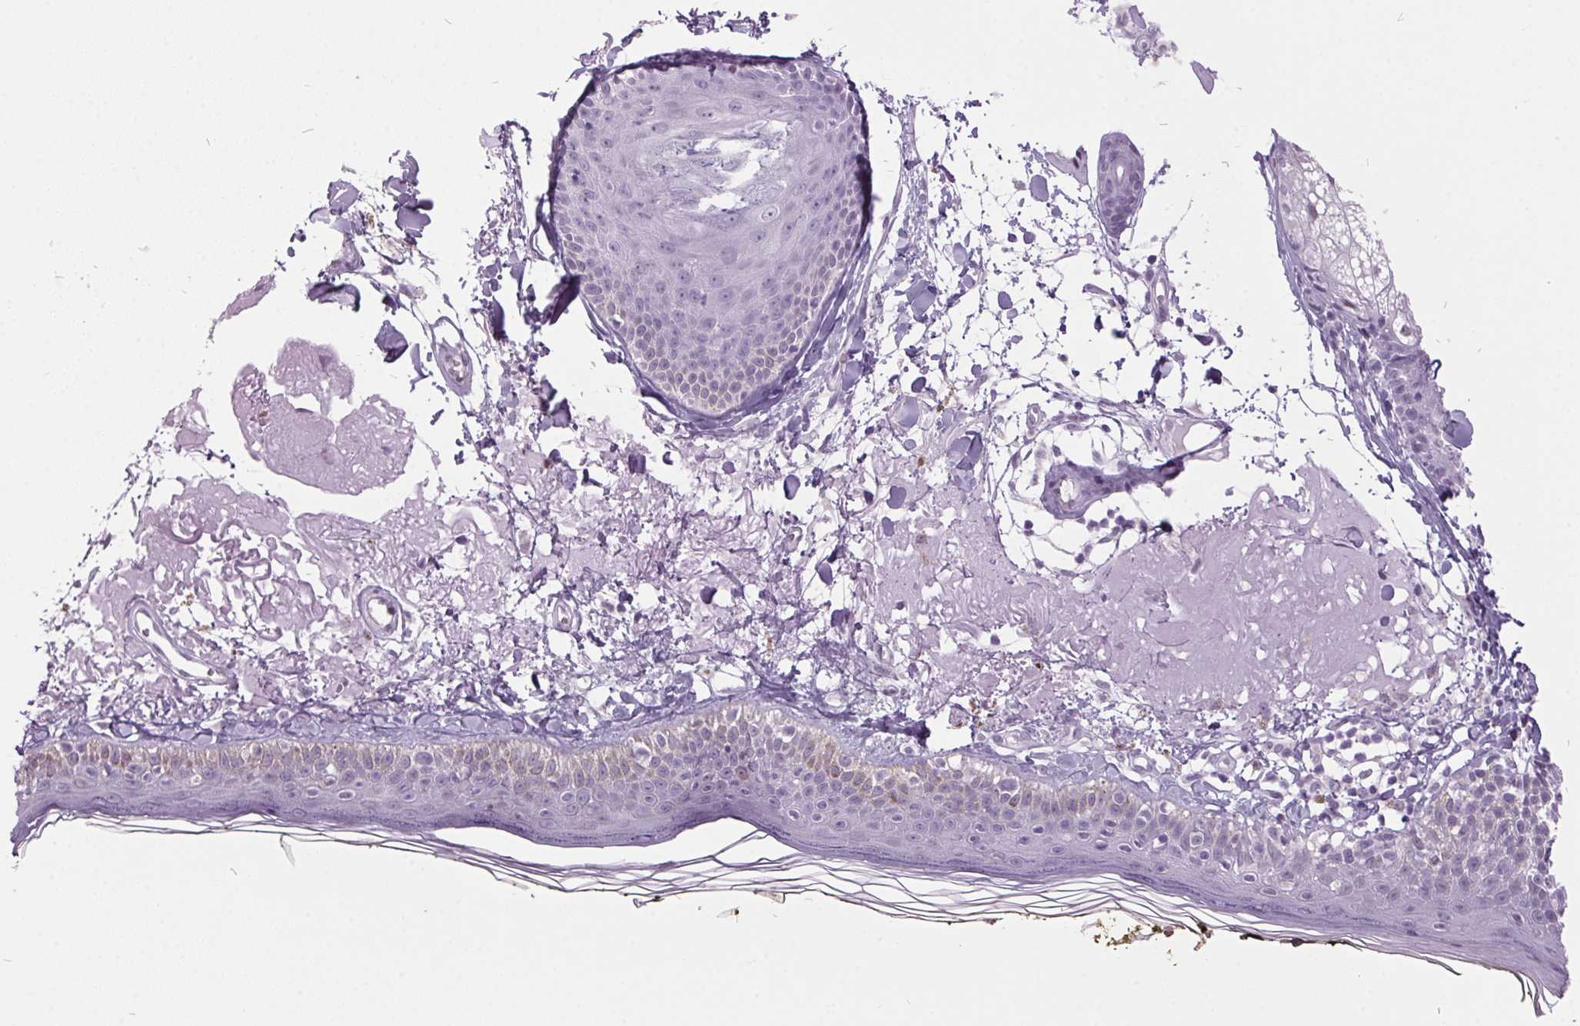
{"staining": {"intensity": "negative", "quantity": "none", "location": "none"}, "tissue": "skin", "cell_type": "Fibroblasts", "image_type": "normal", "snomed": [{"axis": "morphology", "description": "Normal tissue, NOS"}, {"axis": "topography", "description": "Skin"}], "caption": "Immunohistochemistry (IHC) micrograph of normal skin stained for a protein (brown), which demonstrates no expression in fibroblasts.", "gene": "ODAD2", "patient": {"sex": "male", "age": 76}}